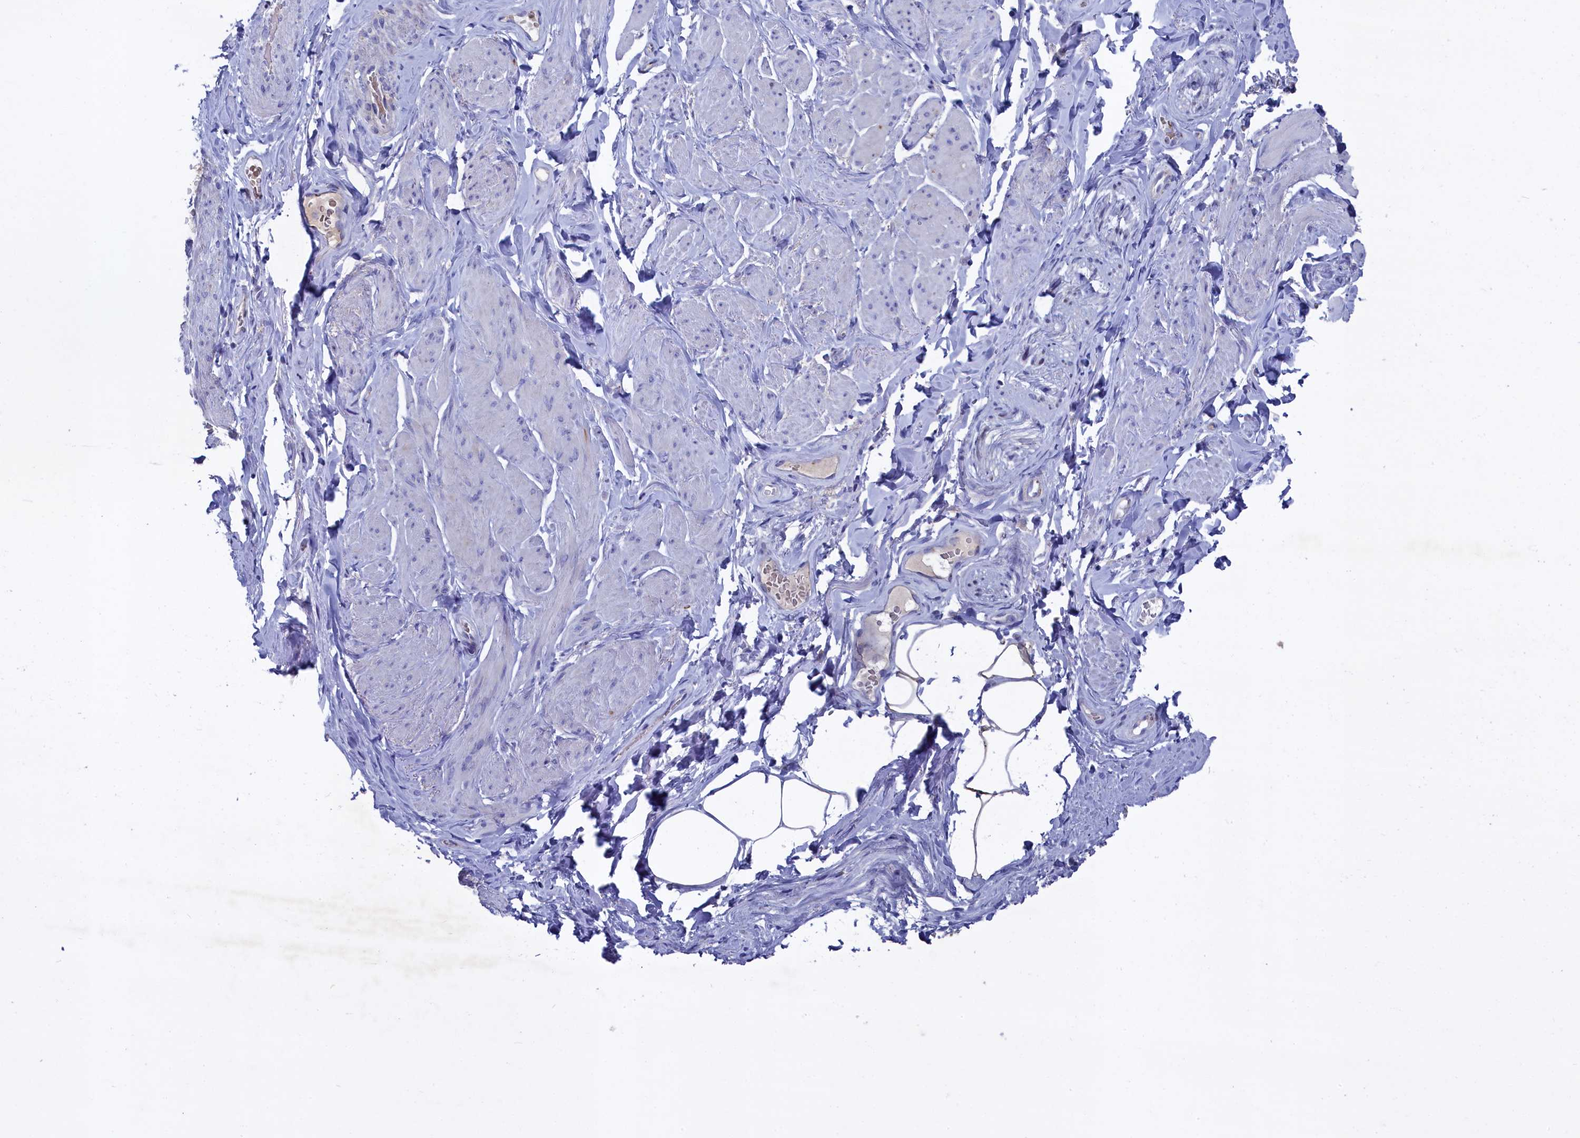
{"staining": {"intensity": "negative", "quantity": "none", "location": "none"}, "tissue": "smooth muscle", "cell_type": "Smooth muscle cells", "image_type": "normal", "snomed": [{"axis": "morphology", "description": "Normal tissue, NOS"}, {"axis": "topography", "description": "Smooth muscle"}, {"axis": "topography", "description": "Peripheral nerve tissue"}], "caption": "Smooth muscle cells show no significant protein positivity in normal smooth muscle.", "gene": "GPR108", "patient": {"sex": "male", "age": 69}}